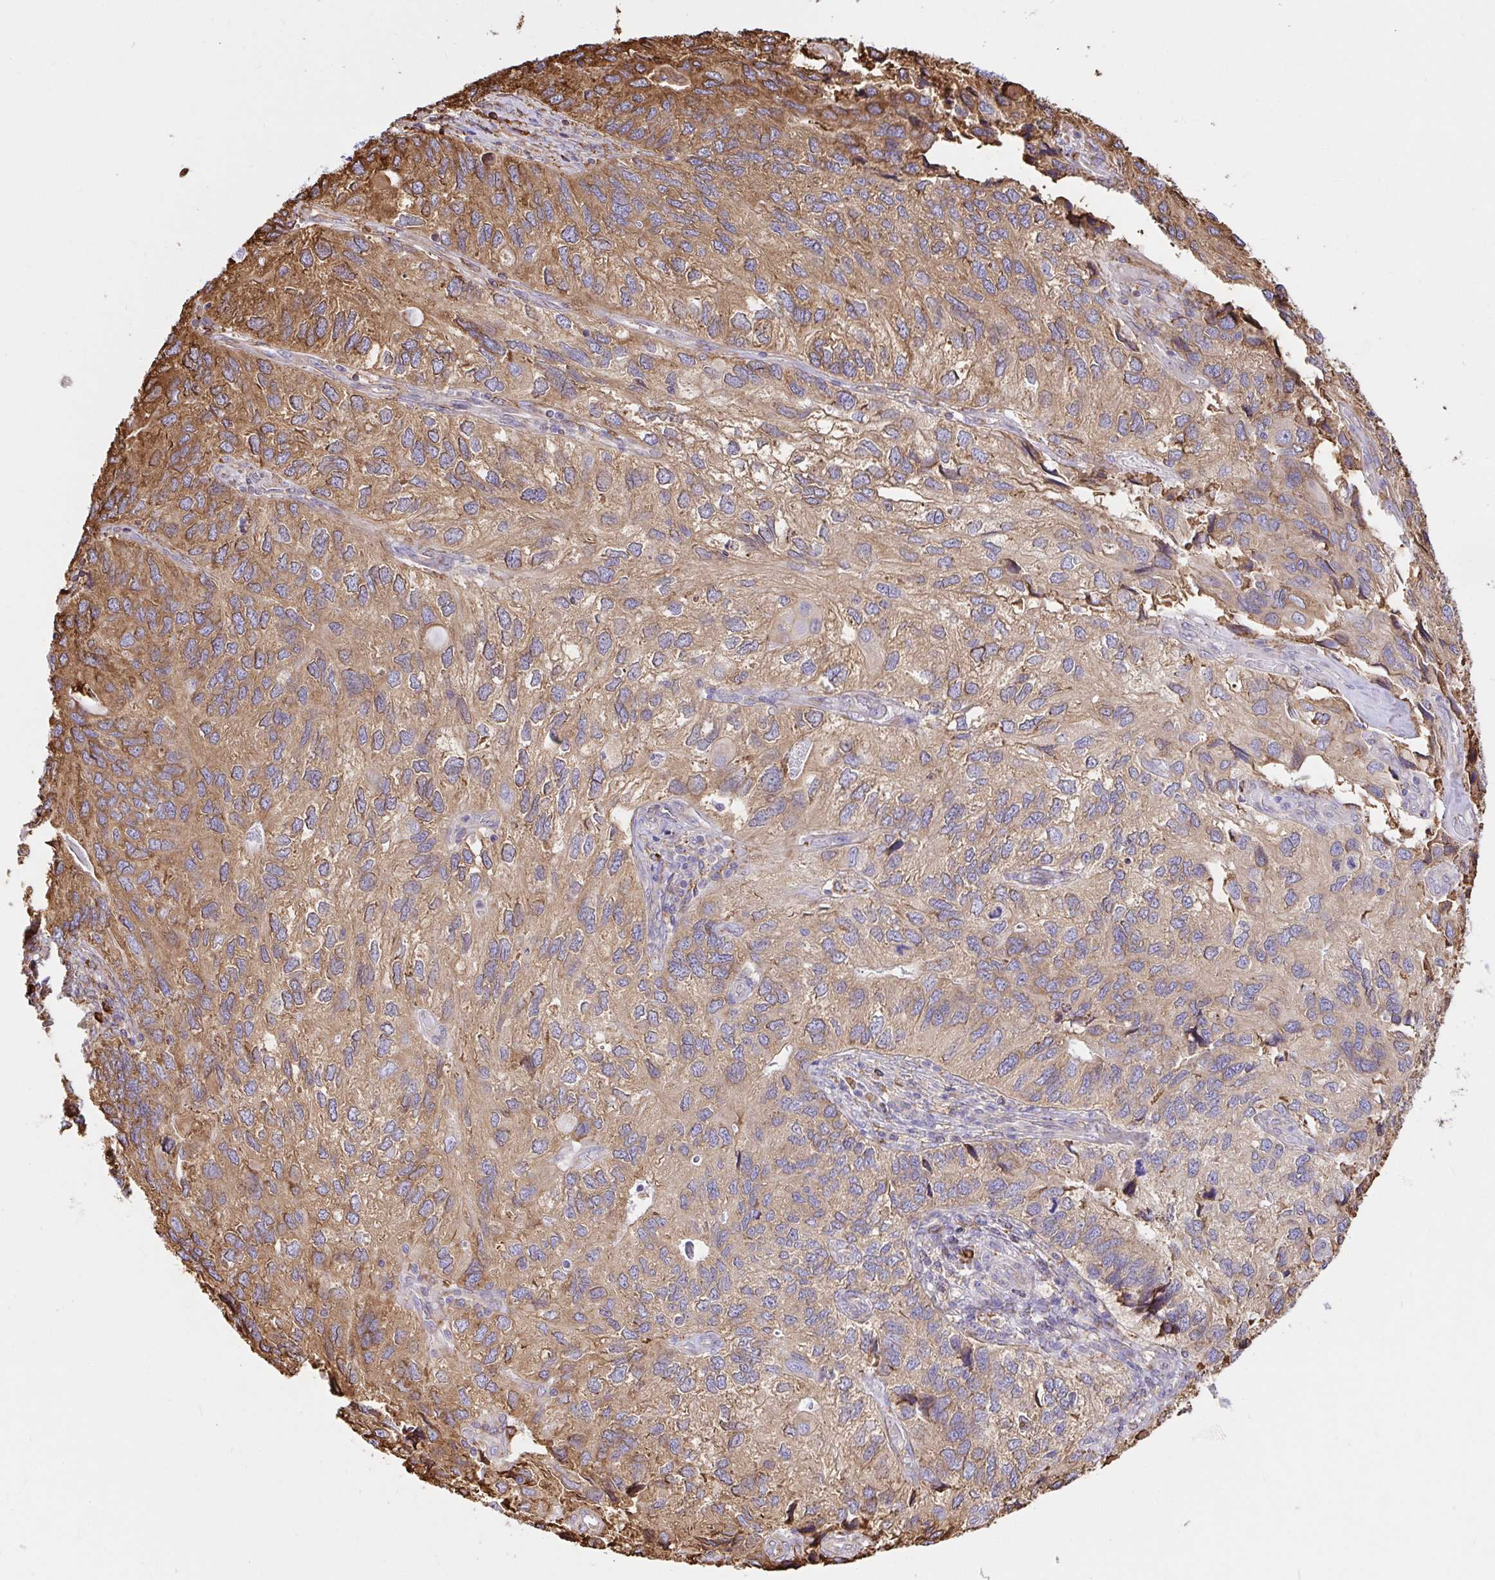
{"staining": {"intensity": "moderate", "quantity": "25%-75%", "location": "cytoplasmic/membranous"}, "tissue": "endometrial cancer", "cell_type": "Tumor cells", "image_type": "cancer", "snomed": [{"axis": "morphology", "description": "Carcinoma, NOS"}, {"axis": "topography", "description": "Uterus"}], "caption": "Immunohistochemistry of human carcinoma (endometrial) demonstrates medium levels of moderate cytoplasmic/membranous staining in approximately 25%-75% of tumor cells. The protein of interest is shown in brown color, while the nuclei are stained blue.", "gene": "CLGN", "patient": {"sex": "female", "age": 76}}